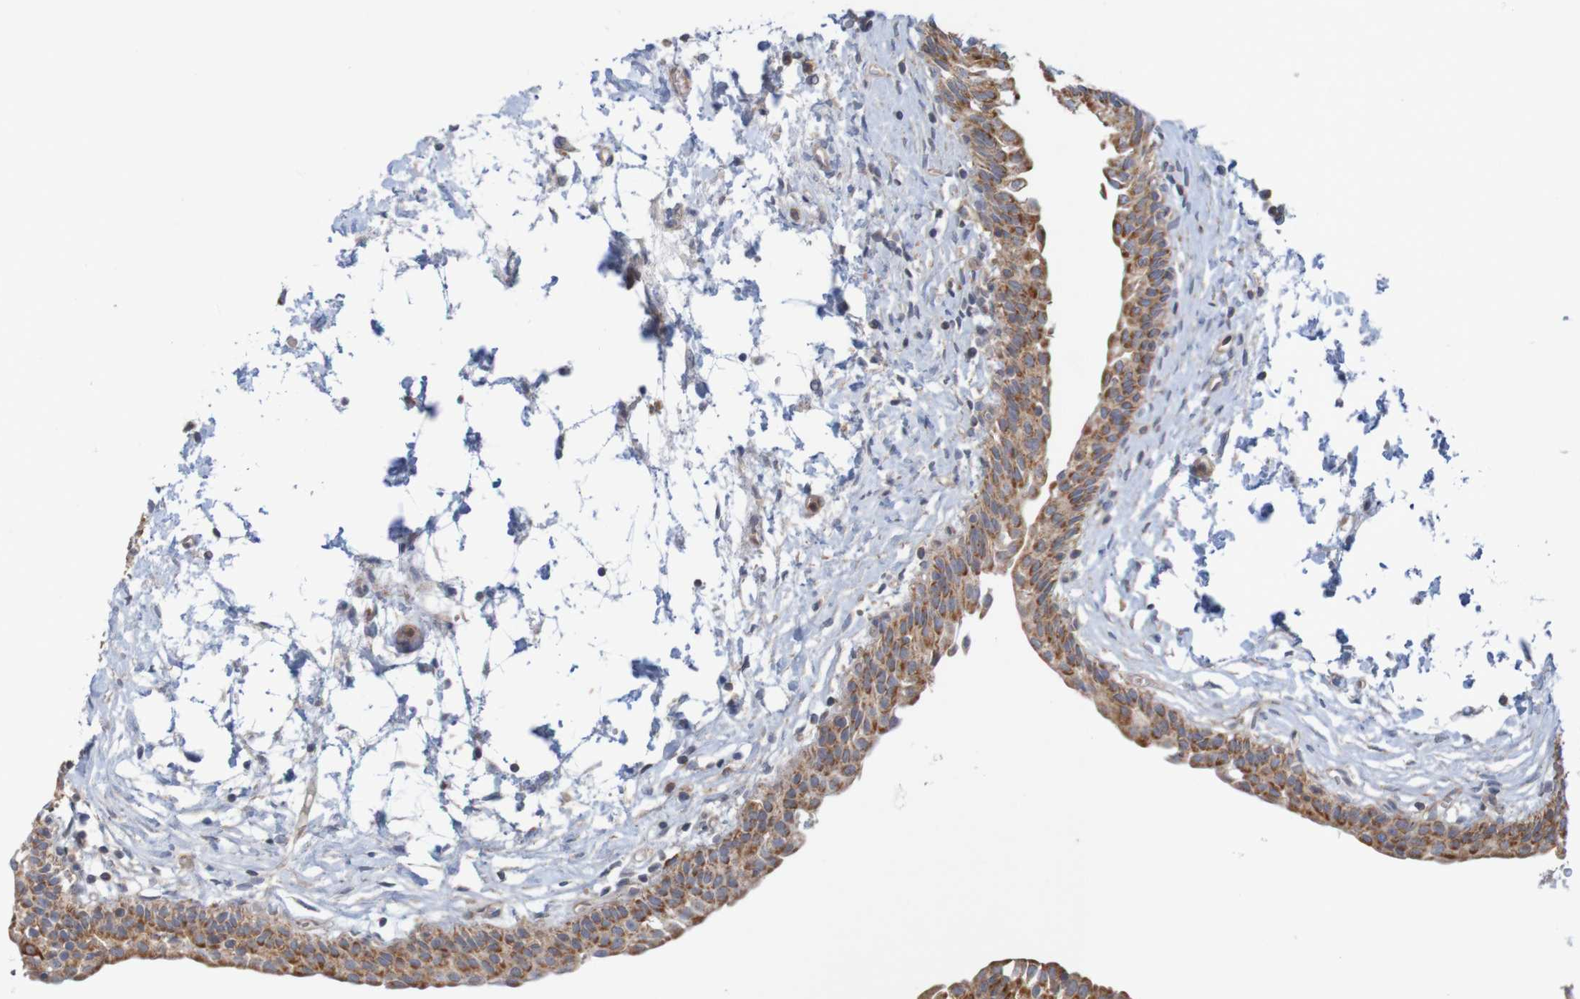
{"staining": {"intensity": "strong", "quantity": ">75%", "location": "cytoplasmic/membranous"}, "tissue": "urinary bladder", "cell_type": "Urothelial cells", "image_type": "normal", "snomed": [{"axis": "morphology", "description": "Normal tissue, NOS"}, {"axis": "topography", "description": "Urinary bladder"}], "caption": "The histopathology image shows immunohistochemical staining of normal urinary bladder. There is strong cytoplasmic/membranous staining is identified in about >75% of urothelial cells. Using DAB (3,3'-diaminobenzidine) (brown) and hematoxylin (blue) stains, captured at high magnification using brightfield microscopy.", "gene": "NAV2", "patient": {"sex": "male", "age": 55}}